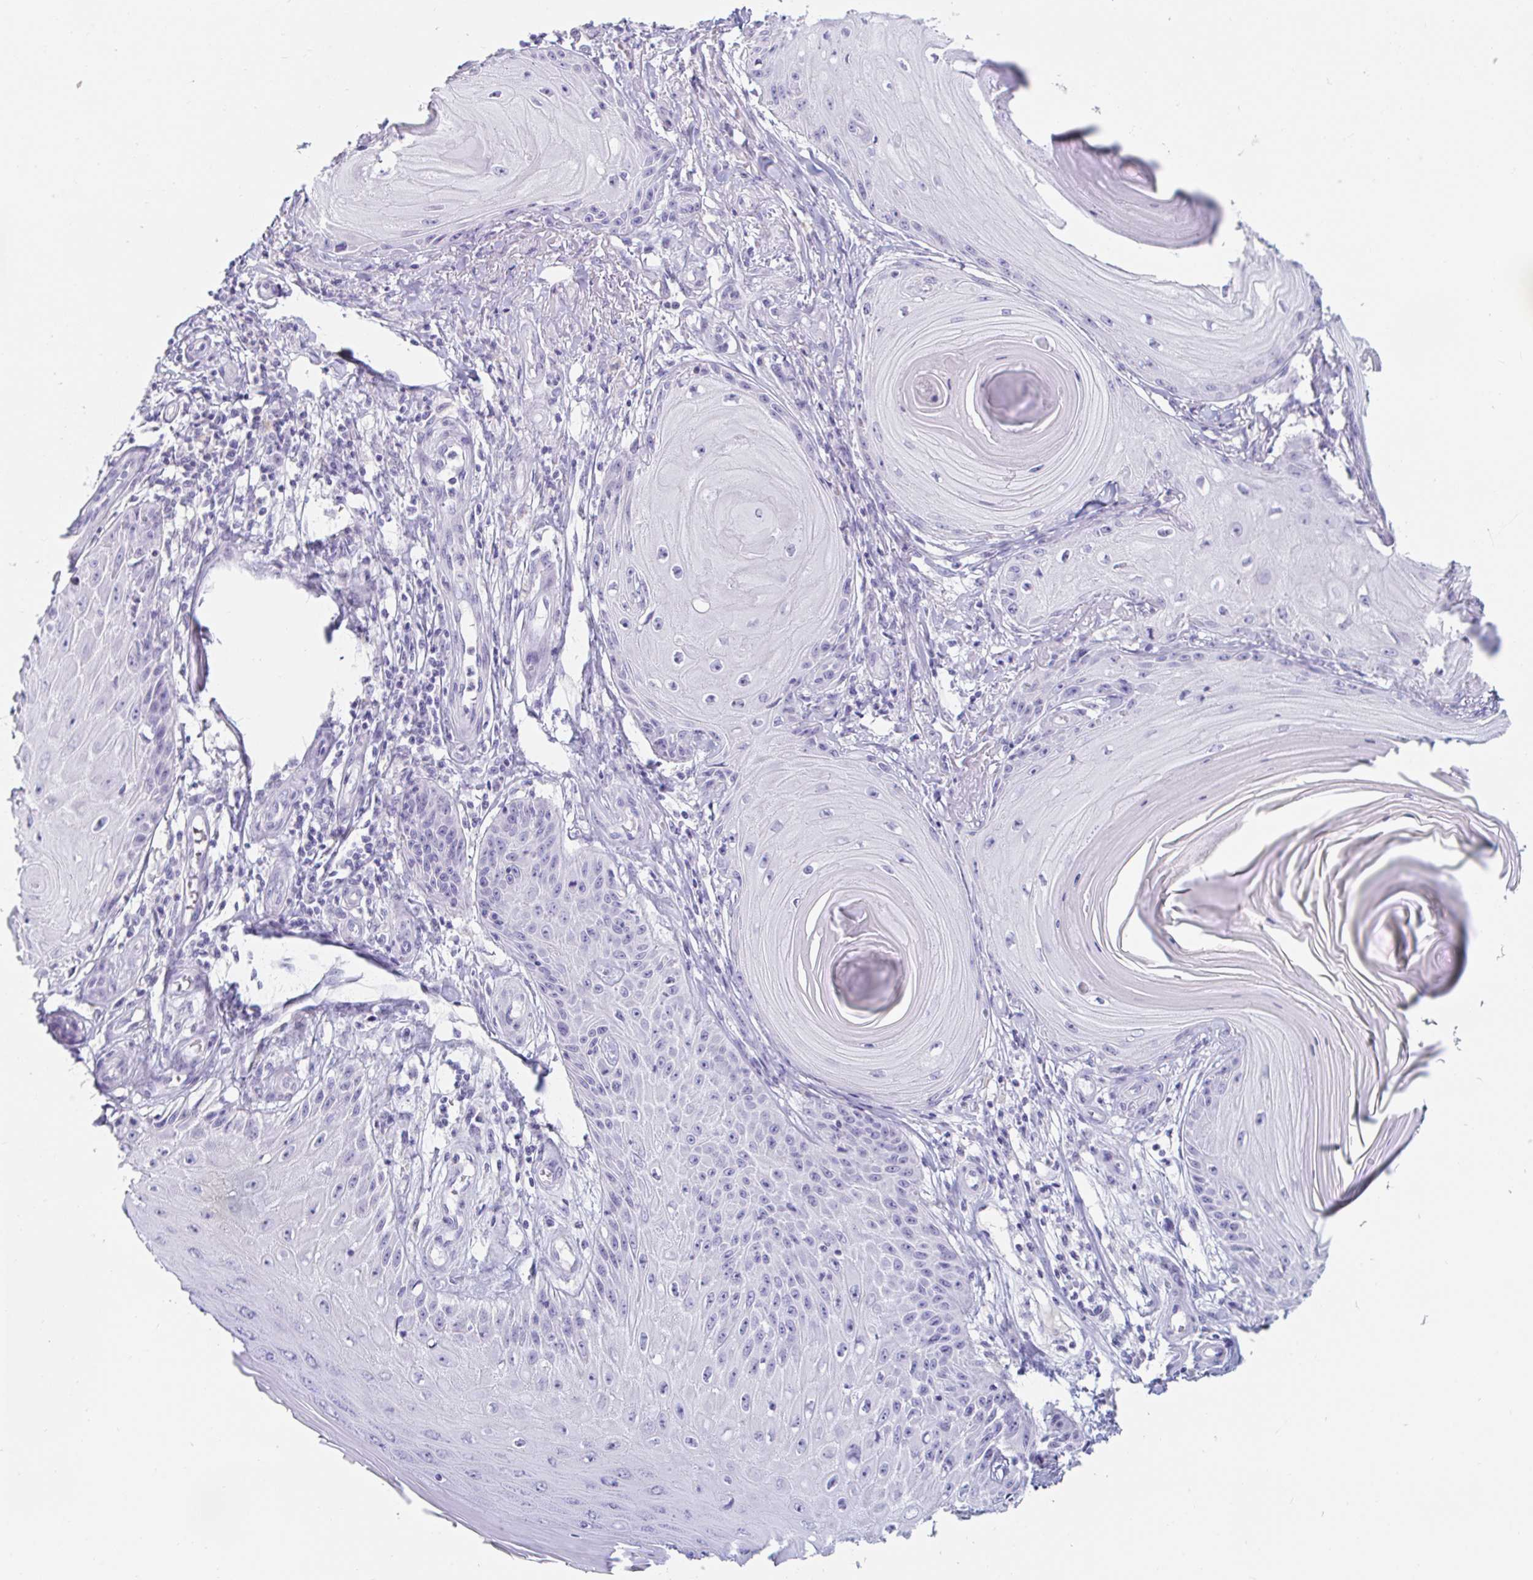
{"staining": {"intensity": "negative", "quantity": "none", "location": "none"}, "tissue": "skin cancer", "cell_type": "Tumor cells", "image_type": "cancer", "snomed": [{"axis": "morphology", "description": "Squamous cell carcinoma, NOS"}, {"axis": "topography", "description": "Skin"}], "caption": "Tumor cells show no significant protein staining in skin cancer (squamous cell carcinoma).", "gene": "TEX44", "patient": {"sex": "female", "age": 77}}